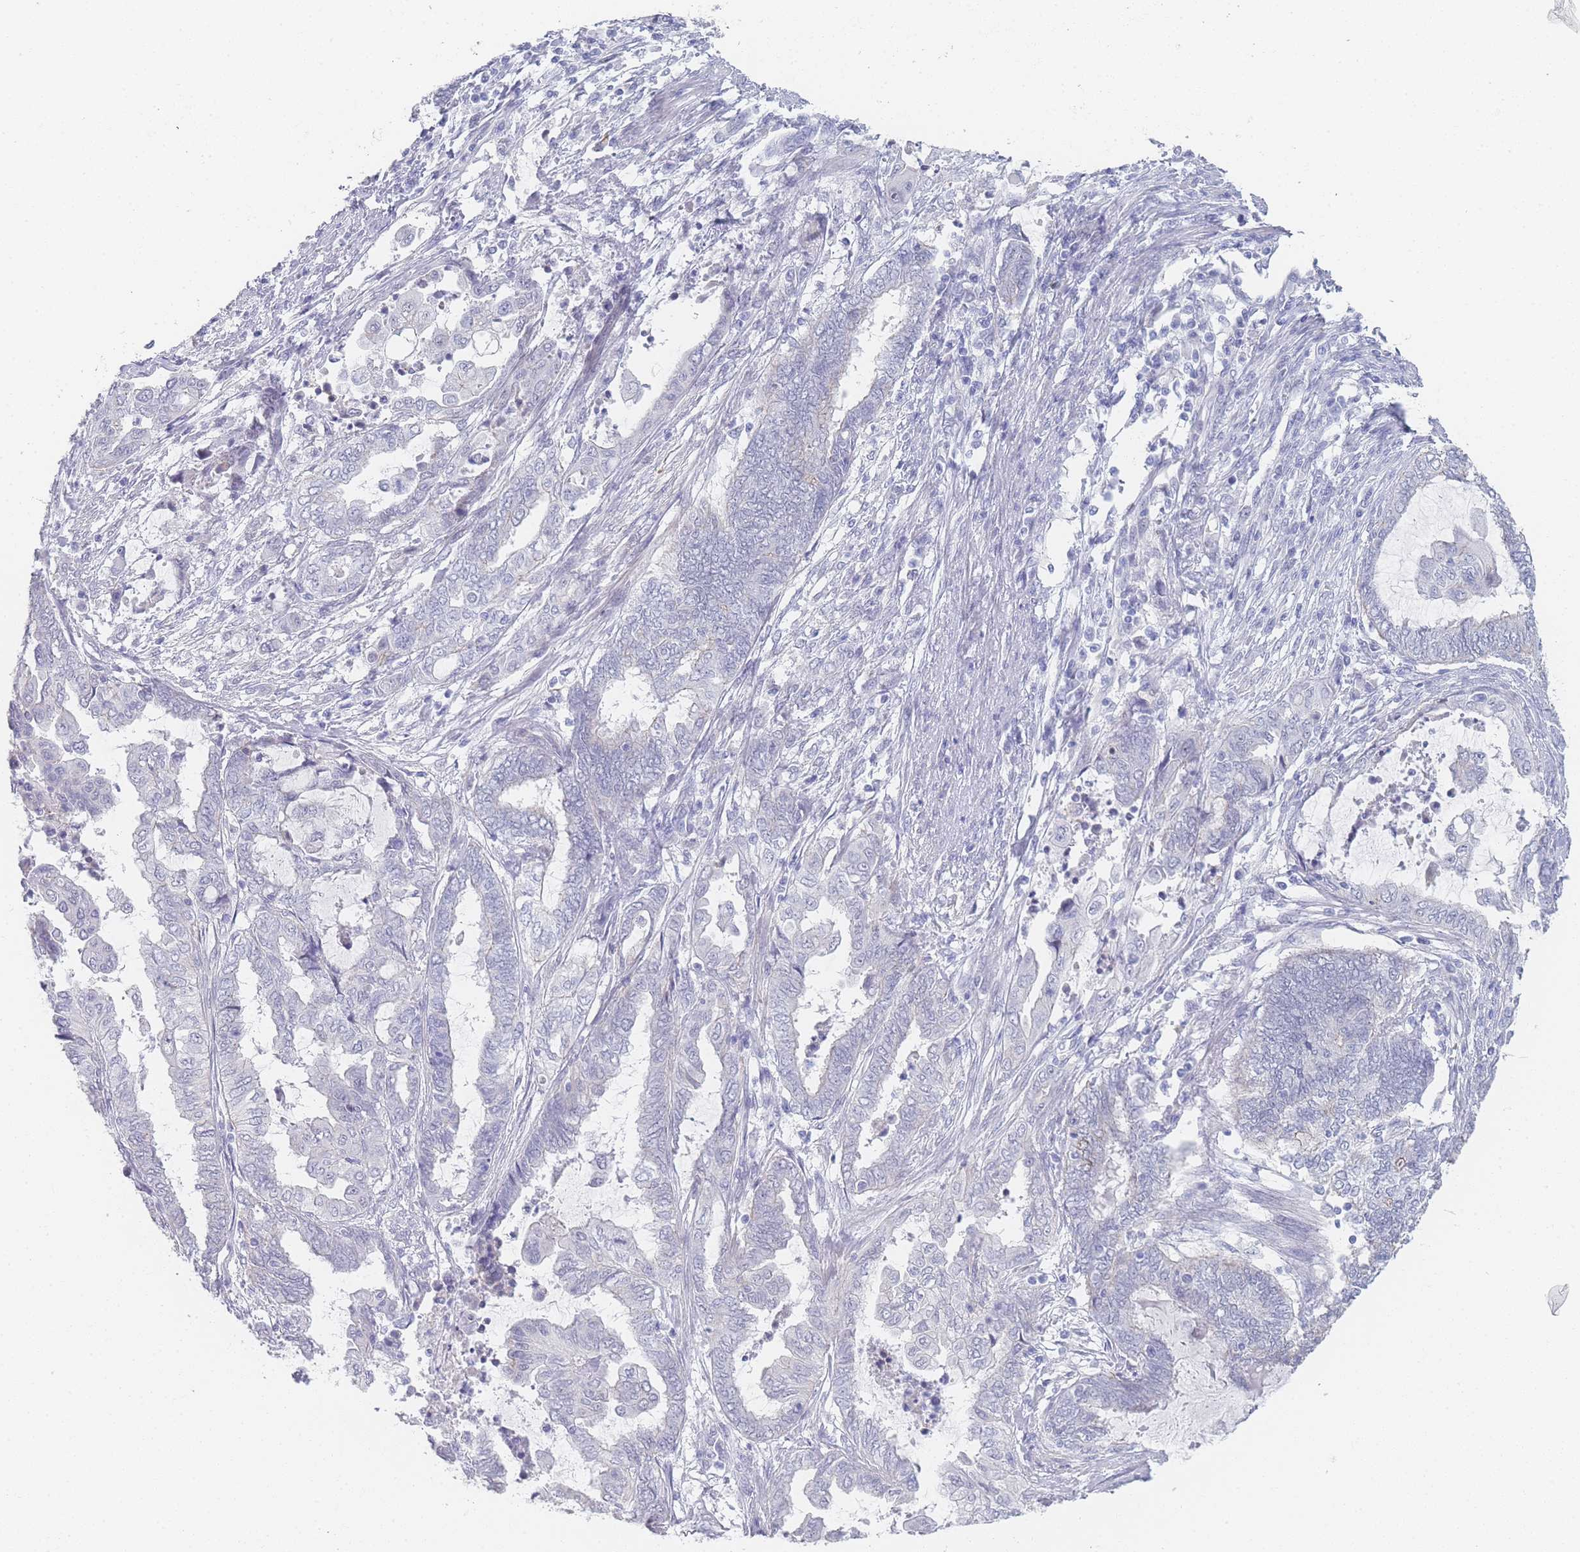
{"staining": {"intensity": "negative", "quantity": "none", "location": "none"}, "tissue": "endometrial cancer", "cell_type": "Tumor cells", "image_type": "cancer", "snomed": [{"axis": "morphology", "description": "Adenocarcinoma, NOS"}, {"axis": "topography", "description": "Uterus"}, {"axis": "topography", "description": "Endometrium"}], "caption": "The immunohistochemistry (IHC) image has no significant expression in tumor cells of endometrial cancer tissue.", "gene": "IMPG1", "patient": {"sex": "female", "age": 70}}